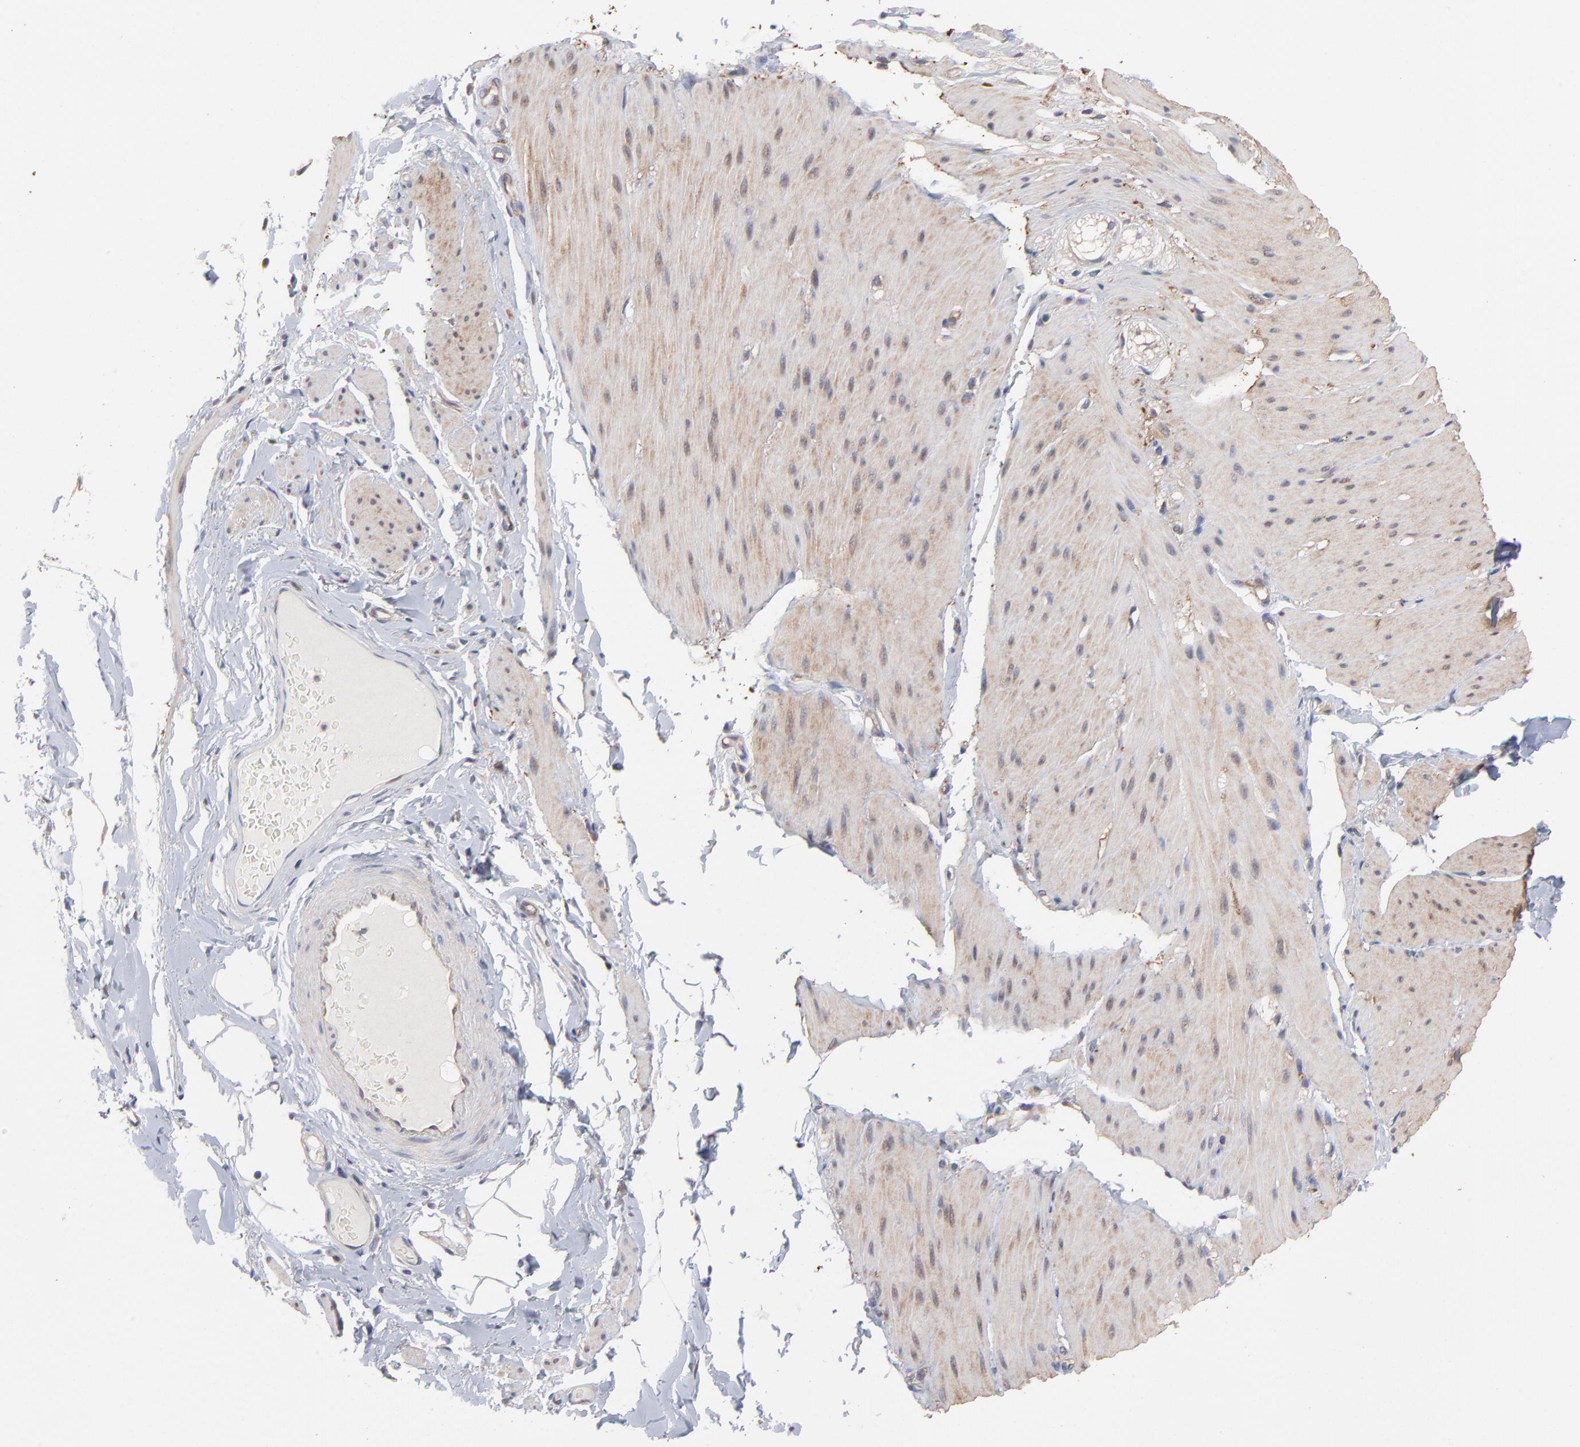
{"staining": {"intensity": "weak", "quantity": "25%-75%", "location": "cytoplasmic/membranous"}, "tissue": "smooth muscle", "cell_type": "Smooth muscle cells", "image_type": "normal", "snomed": [{"axis": "morphology", "description": "Normal tissue, NOS"}, {"axis": "topography", "description": "Smooth muscle"}, {"axis": "topography", "description": "Colon"}], "caption": "DAB immunohistochemical staining of unremarkable human smooth muscle demonstrates weak cytoplasmic/membranous protein positivity in about 25%-75% of smooth muscle cells. (IHC, brightfield microscopy, high magnification).", "gene": "NFKBIA", "patient": {"sex": "male", "age": 67}}